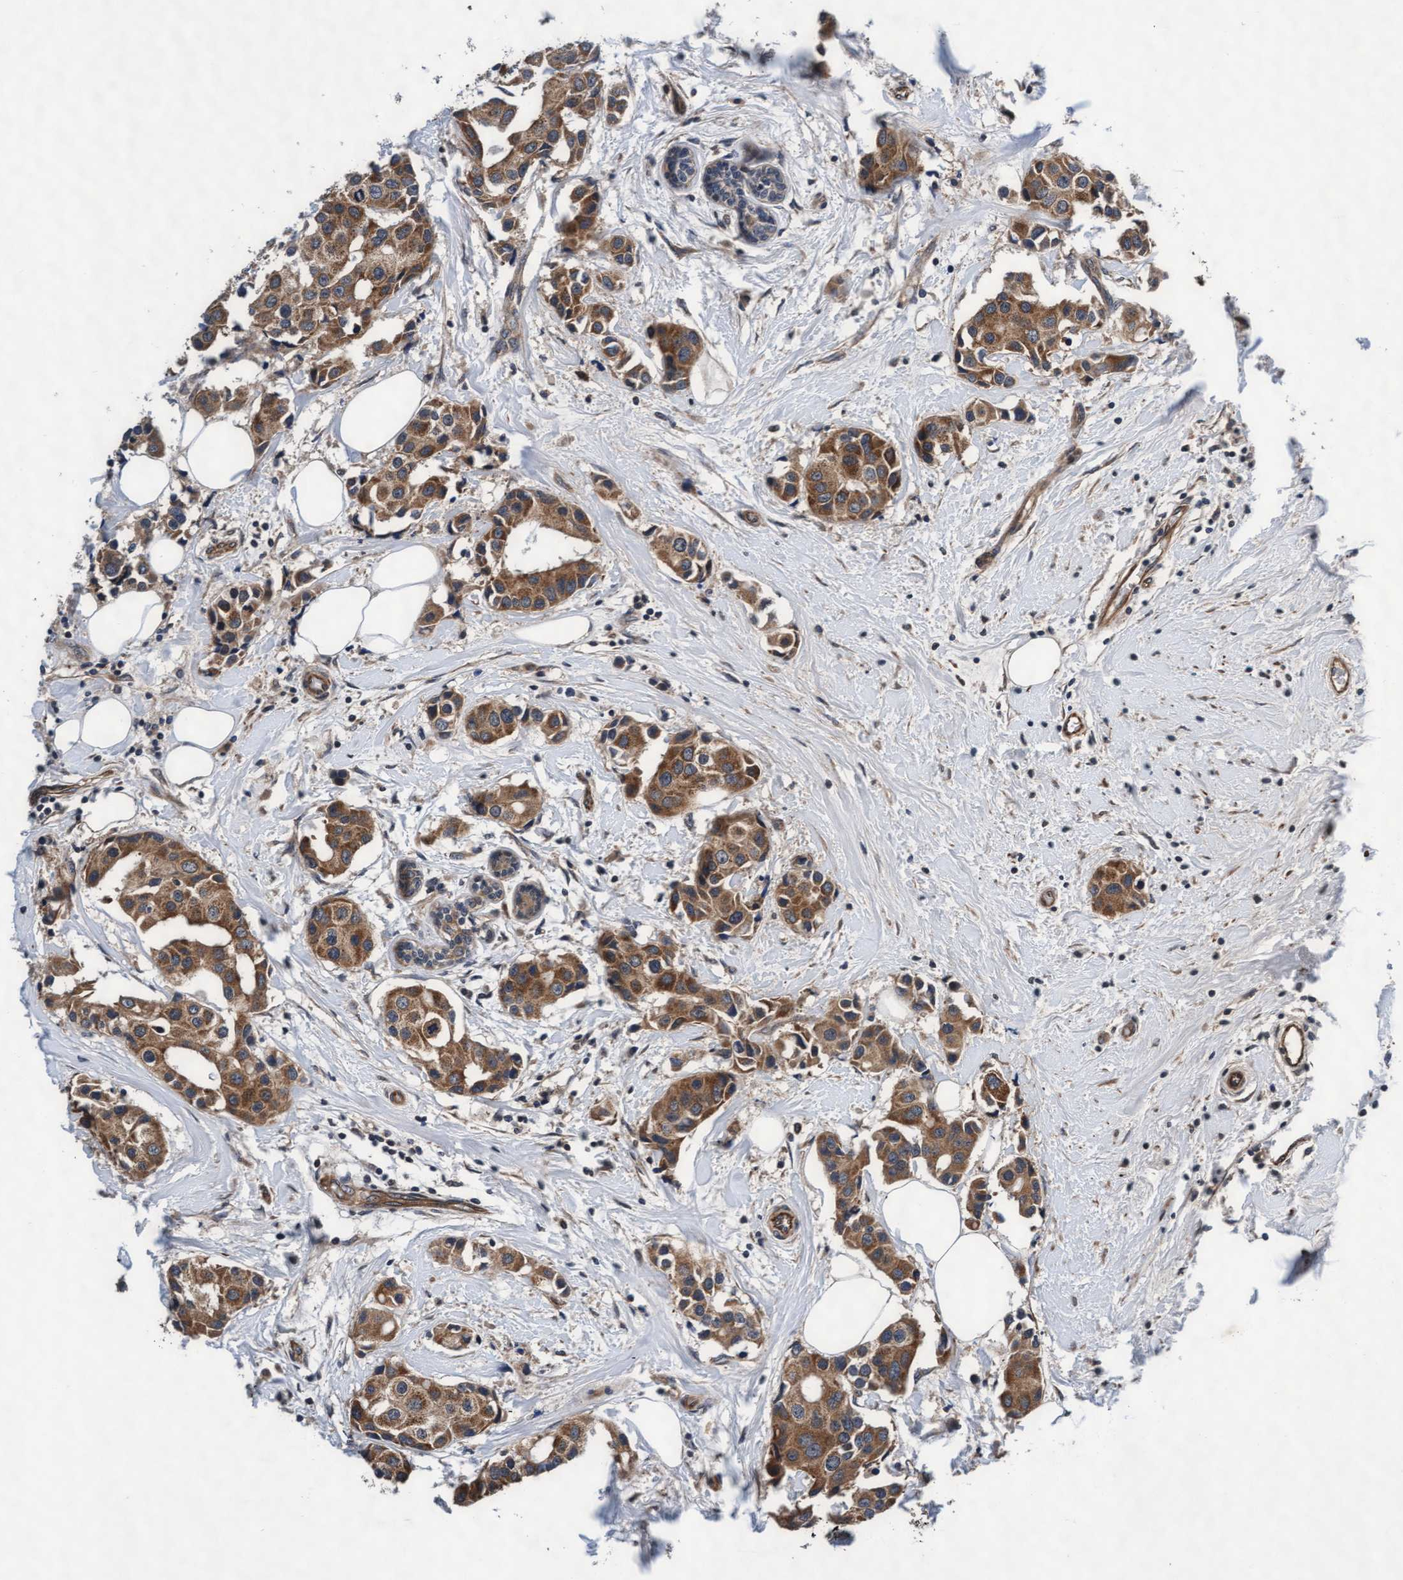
{"staining": {"intensity": "moderate", "quantity": ">75%", "location": "cytoplasmic/membranous"}, "tissue": "breast cancer", "cell_type": "Tumor cells", "image_type": "cancer", "snomed": [{"axis": "morphology", "description": "Normal tissue, NOS"}, {"axis": "morphology", "description": "Duct carcinoma"}, {"axis": "topography", "description": "Breast"}], "caption": "Breast intraductal carcinoma stained with DAB immunohistochemistry (IHC) shows medium levels of moderate cytoplasmic/membranous staining in approximately >75% of tumor cells.", "gene": "EFCAB13", "patient": {"sex": "female", "age": 39}}